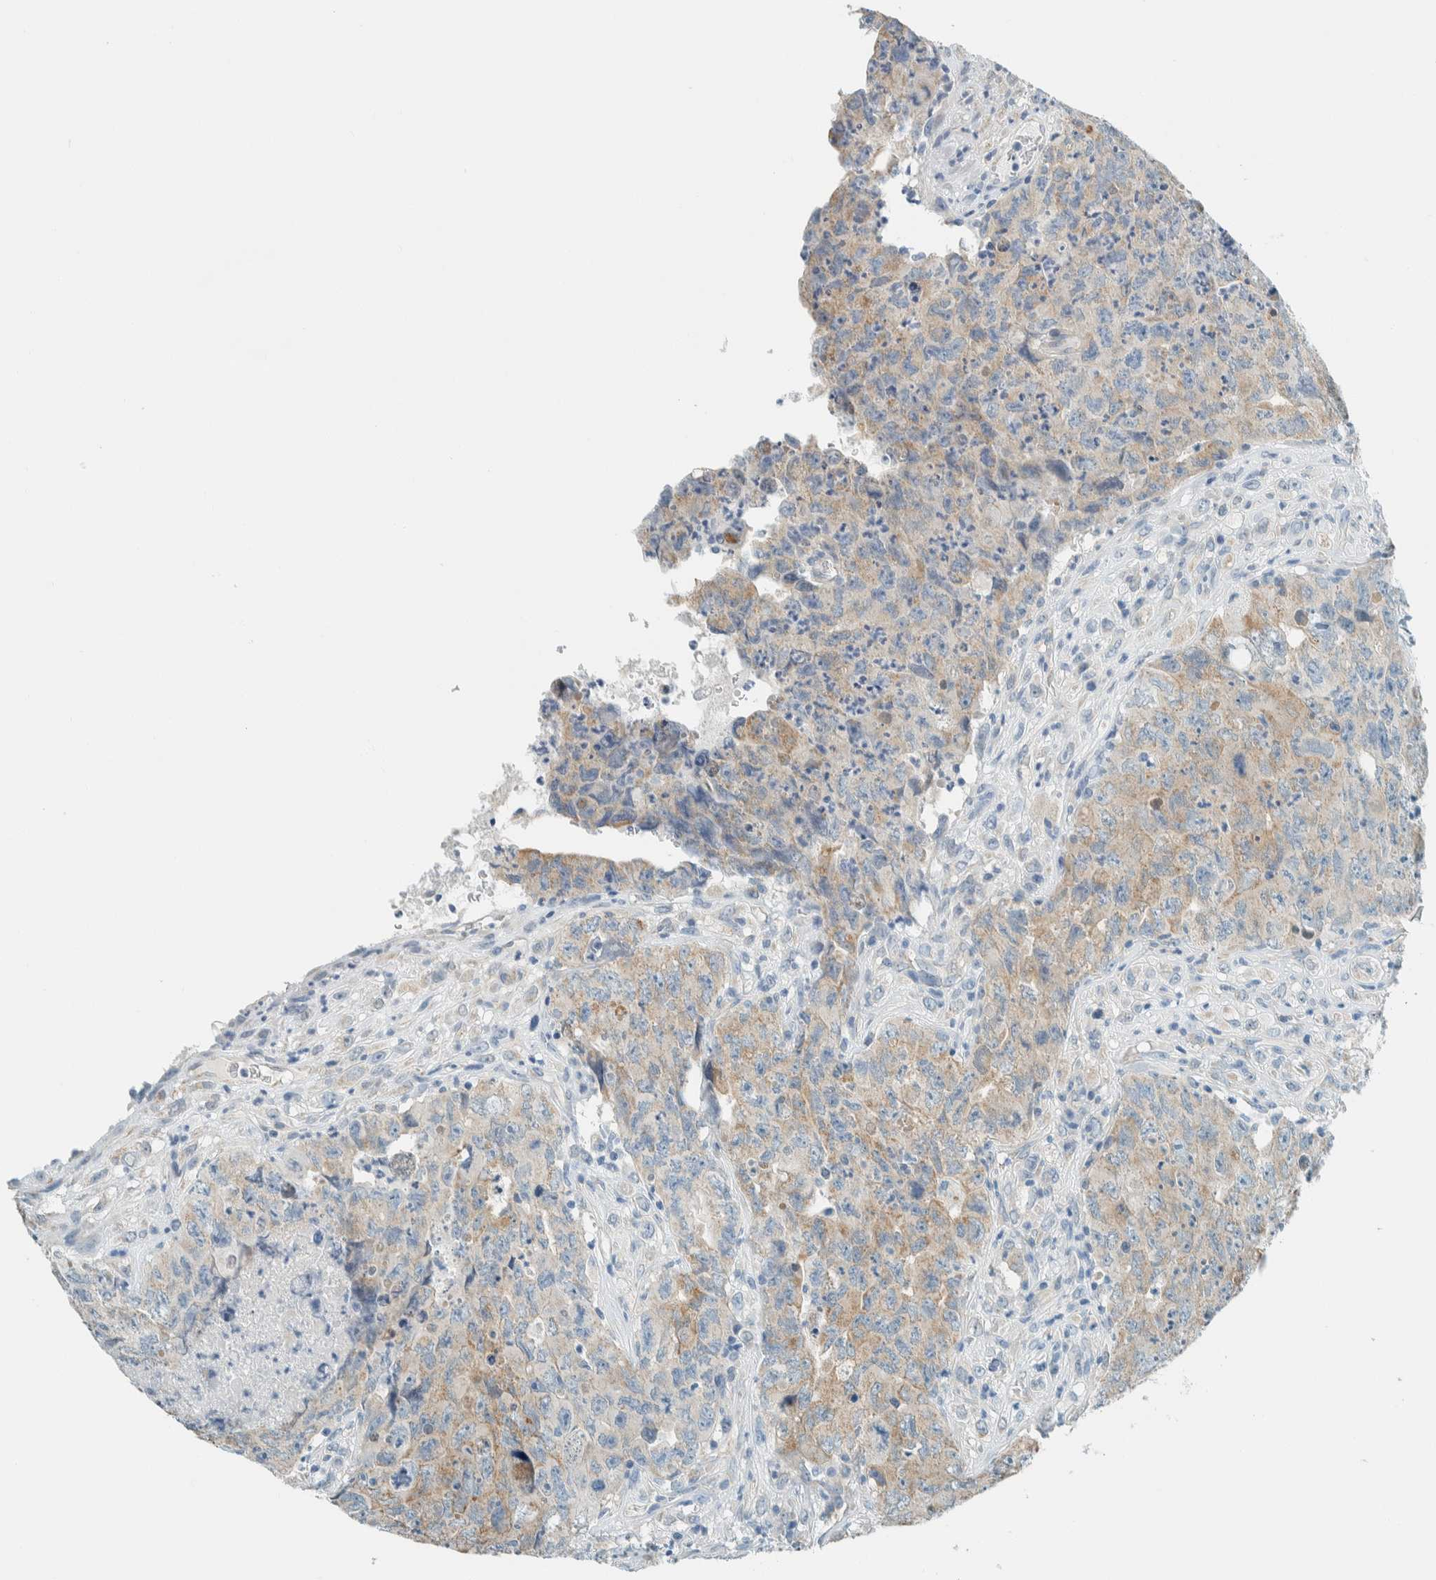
{"staining": {"intensity": "weak", "quantity": ">75%", "location": "cytoplasmic/membranous"}, "tissue": "testis cancer", "cell_type": "Tumor cells", "image_type": "cancer", "snomed": [{"axis": "morphology", "description": "Carcinoma, Embryonal, NOS"}, {"axis": "topography", "description": "Testis"}], "caption": "Human testis cancer (embryonal carcinoma) stained with a protein marker shows weak staining in tumor cells.", "gene": "ALDH7A1", "patient": {"sex": "male", "age": 32}}